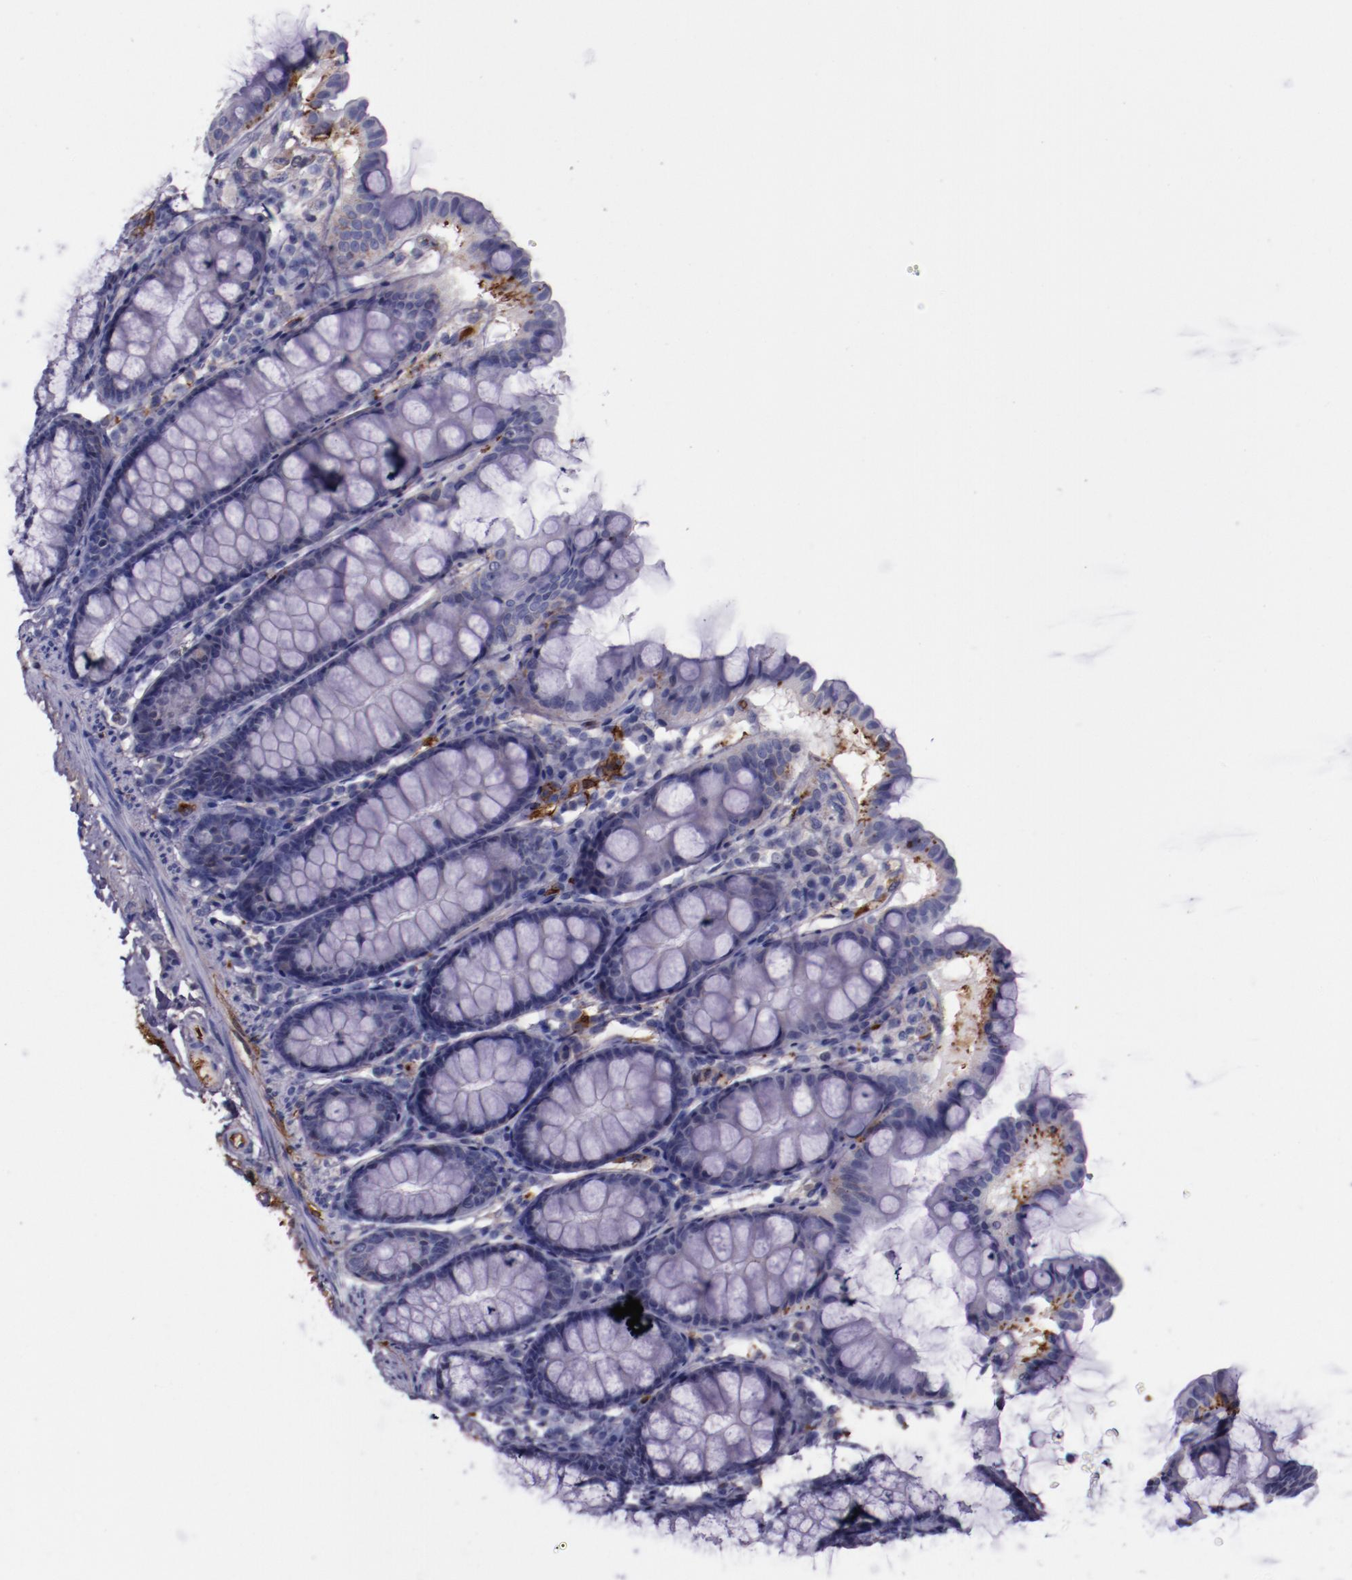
{"staining": {"intensity": "negative", "quantity": "none", "location": "none"}, "tissue": "colon", "cell_type": "Endothelial cells", "image_type": "normal", "snomed": [{"axis": "morphology", "description": "Normal tissue, NOS"}, {"axis": "topography", "description": "Colon"}], "caption": "Colon was stained to show a protein in brown. There is no significant expression in endothelial cells. (DAB immunohistochemistry (IHC), high magnification).", "gene": "APOH", "patient": {"sex": "female", "age": 61}}